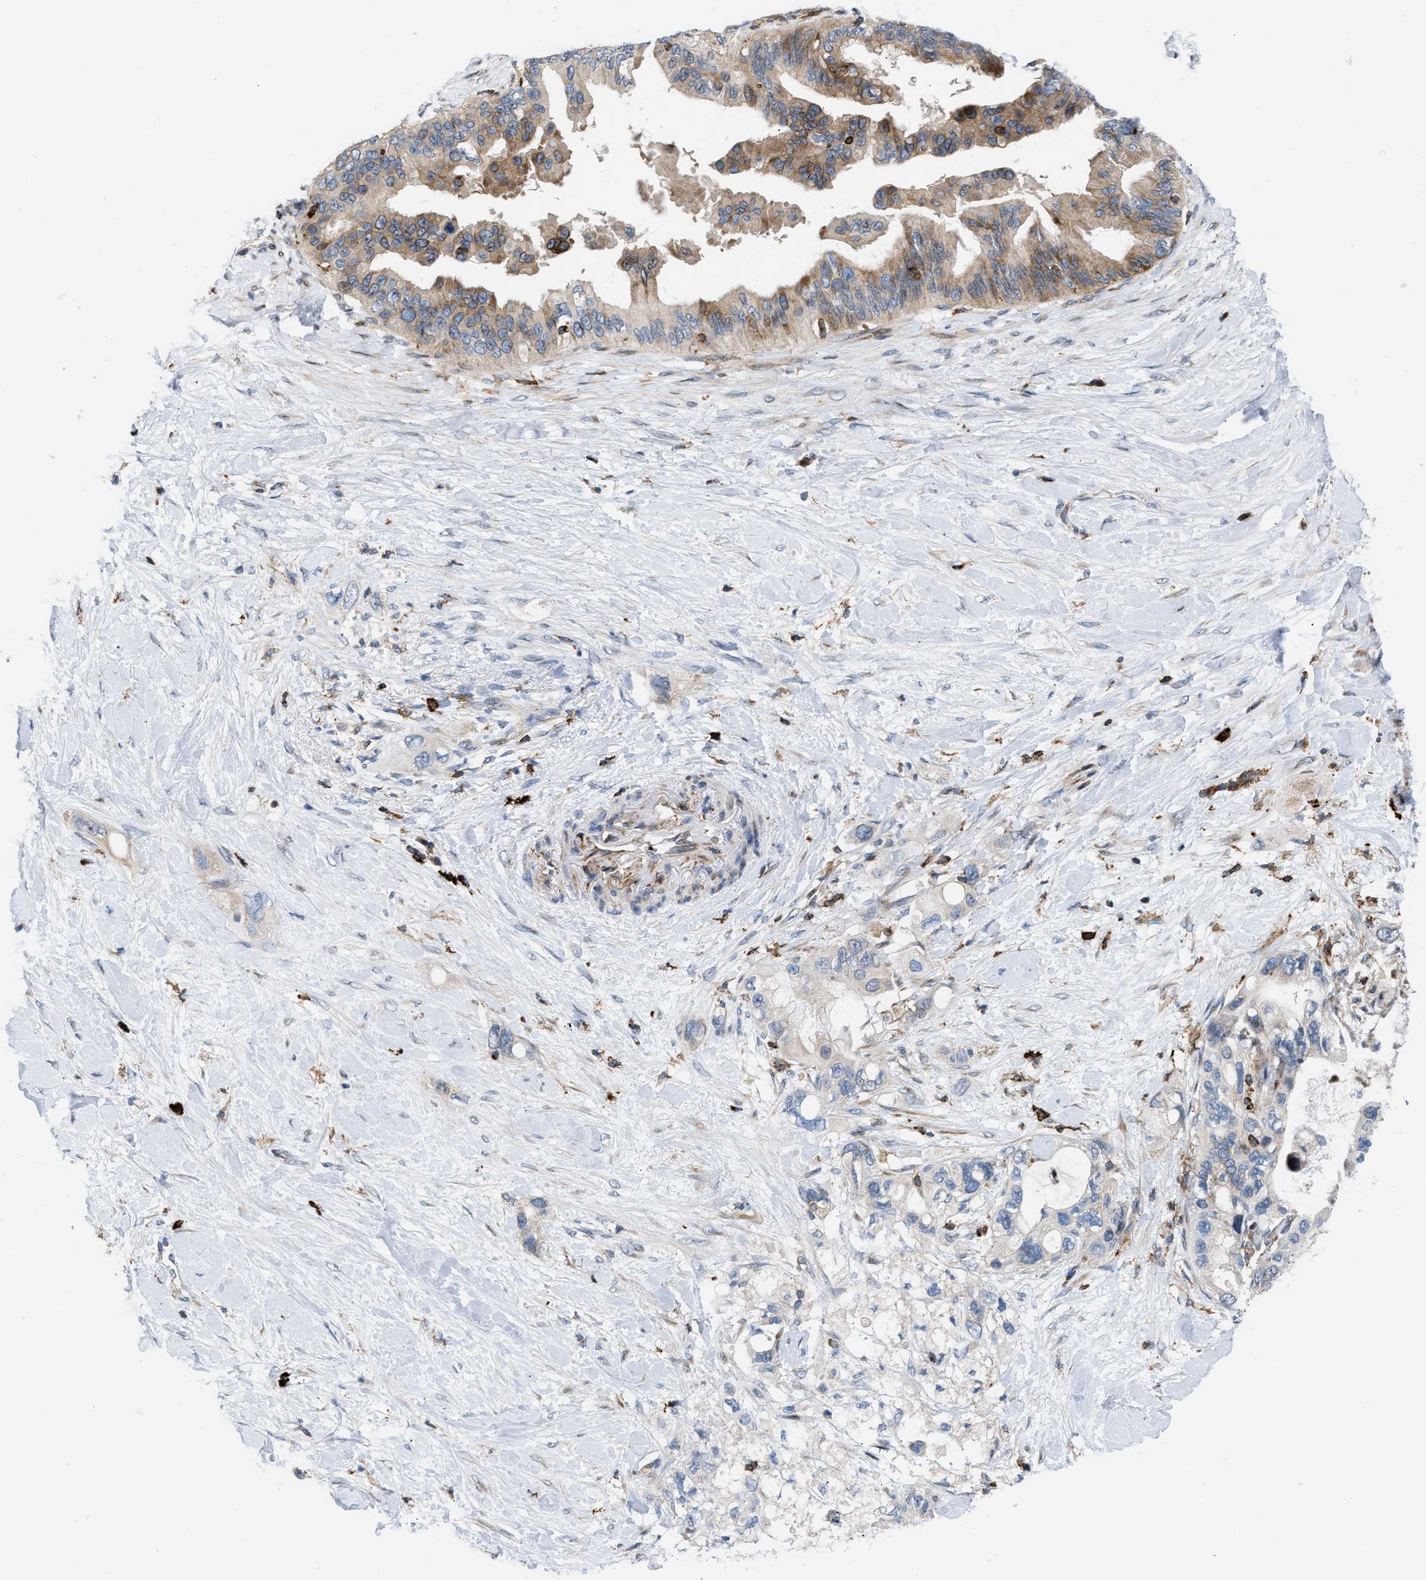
{"staining": {"intensity": "moderate", "quantity": "25%-75%", "location": "cytoplasmic/membranous"}, "tissue": "pancreatic cancer", "cell_type": "Tumor cells", "image_type": "cancer", "snomed": [{"axis": "morphology", "description": "Adenocarcinoma, NOS"}, {"axis": "topography", "description": "Pancreas"}], "caption": "About 25%-75% of tumor cells in human pancreatic cancer (adenocarcinoma) exhibit moderate cytoplasmic/membranous protein staining as visualized by brown immunohistochemical staining.", "gene": "ATP9A", "patient": {"sex": "female", "age": 56}}